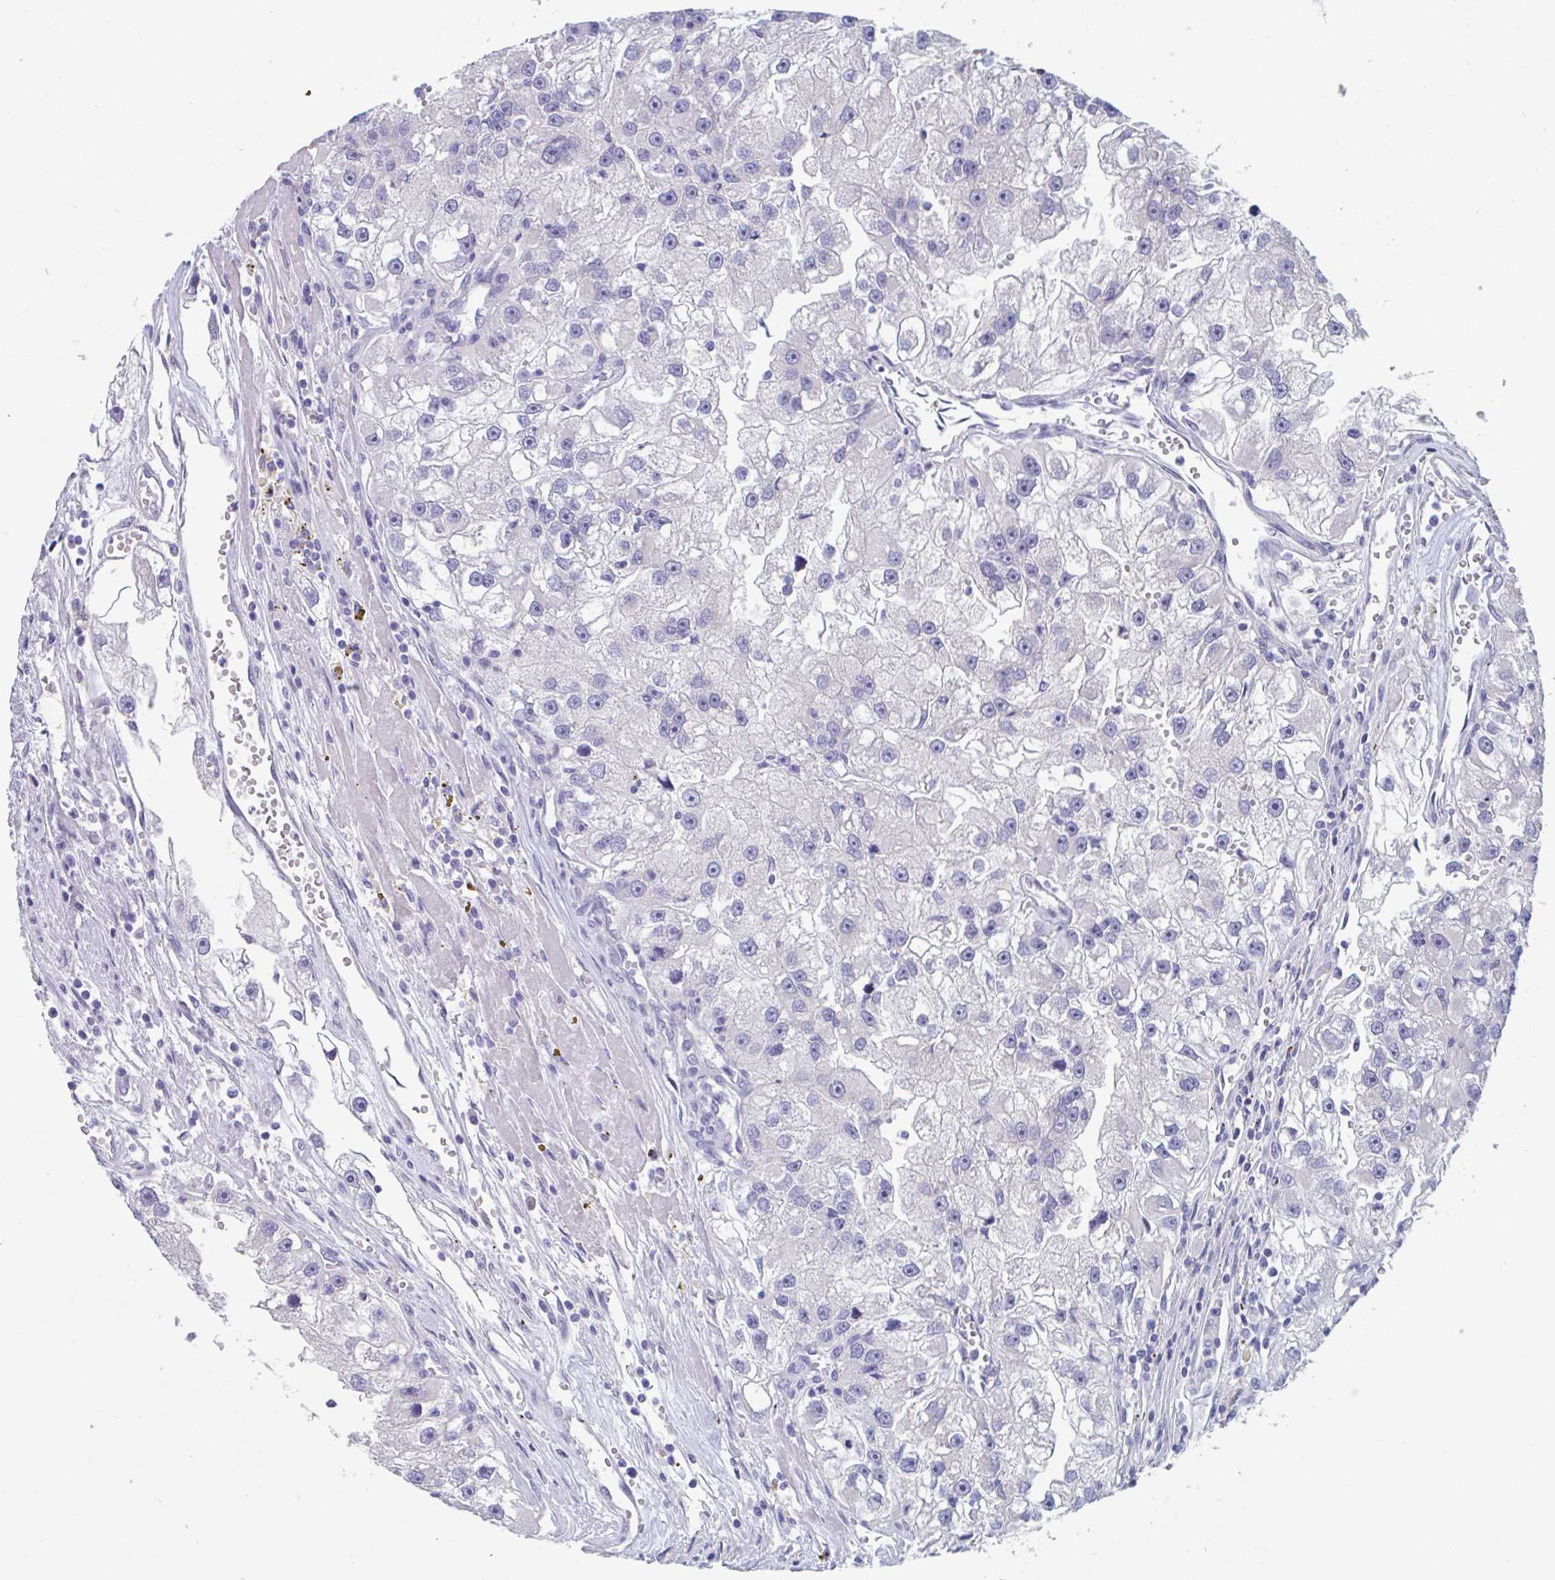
{"staining": {"intensity": "negative", "quantity": "none", "location": "none"}, "tissue": "renal cancer", "cell_type": "Tumor cells", "image_type": "cancer", "snomed": [{"axis": "morphology", "description": "Adenocarcinoma, NOS"}, {"axis": "topography", "description": "Kidney"}], "caption": "A histopathology image of adenocarcinoma (renal) stained for a protein demonstrates no brown staining in tumor cells.", "gene": "UNKL", "patient": {"sex": "male", "age": 63}}